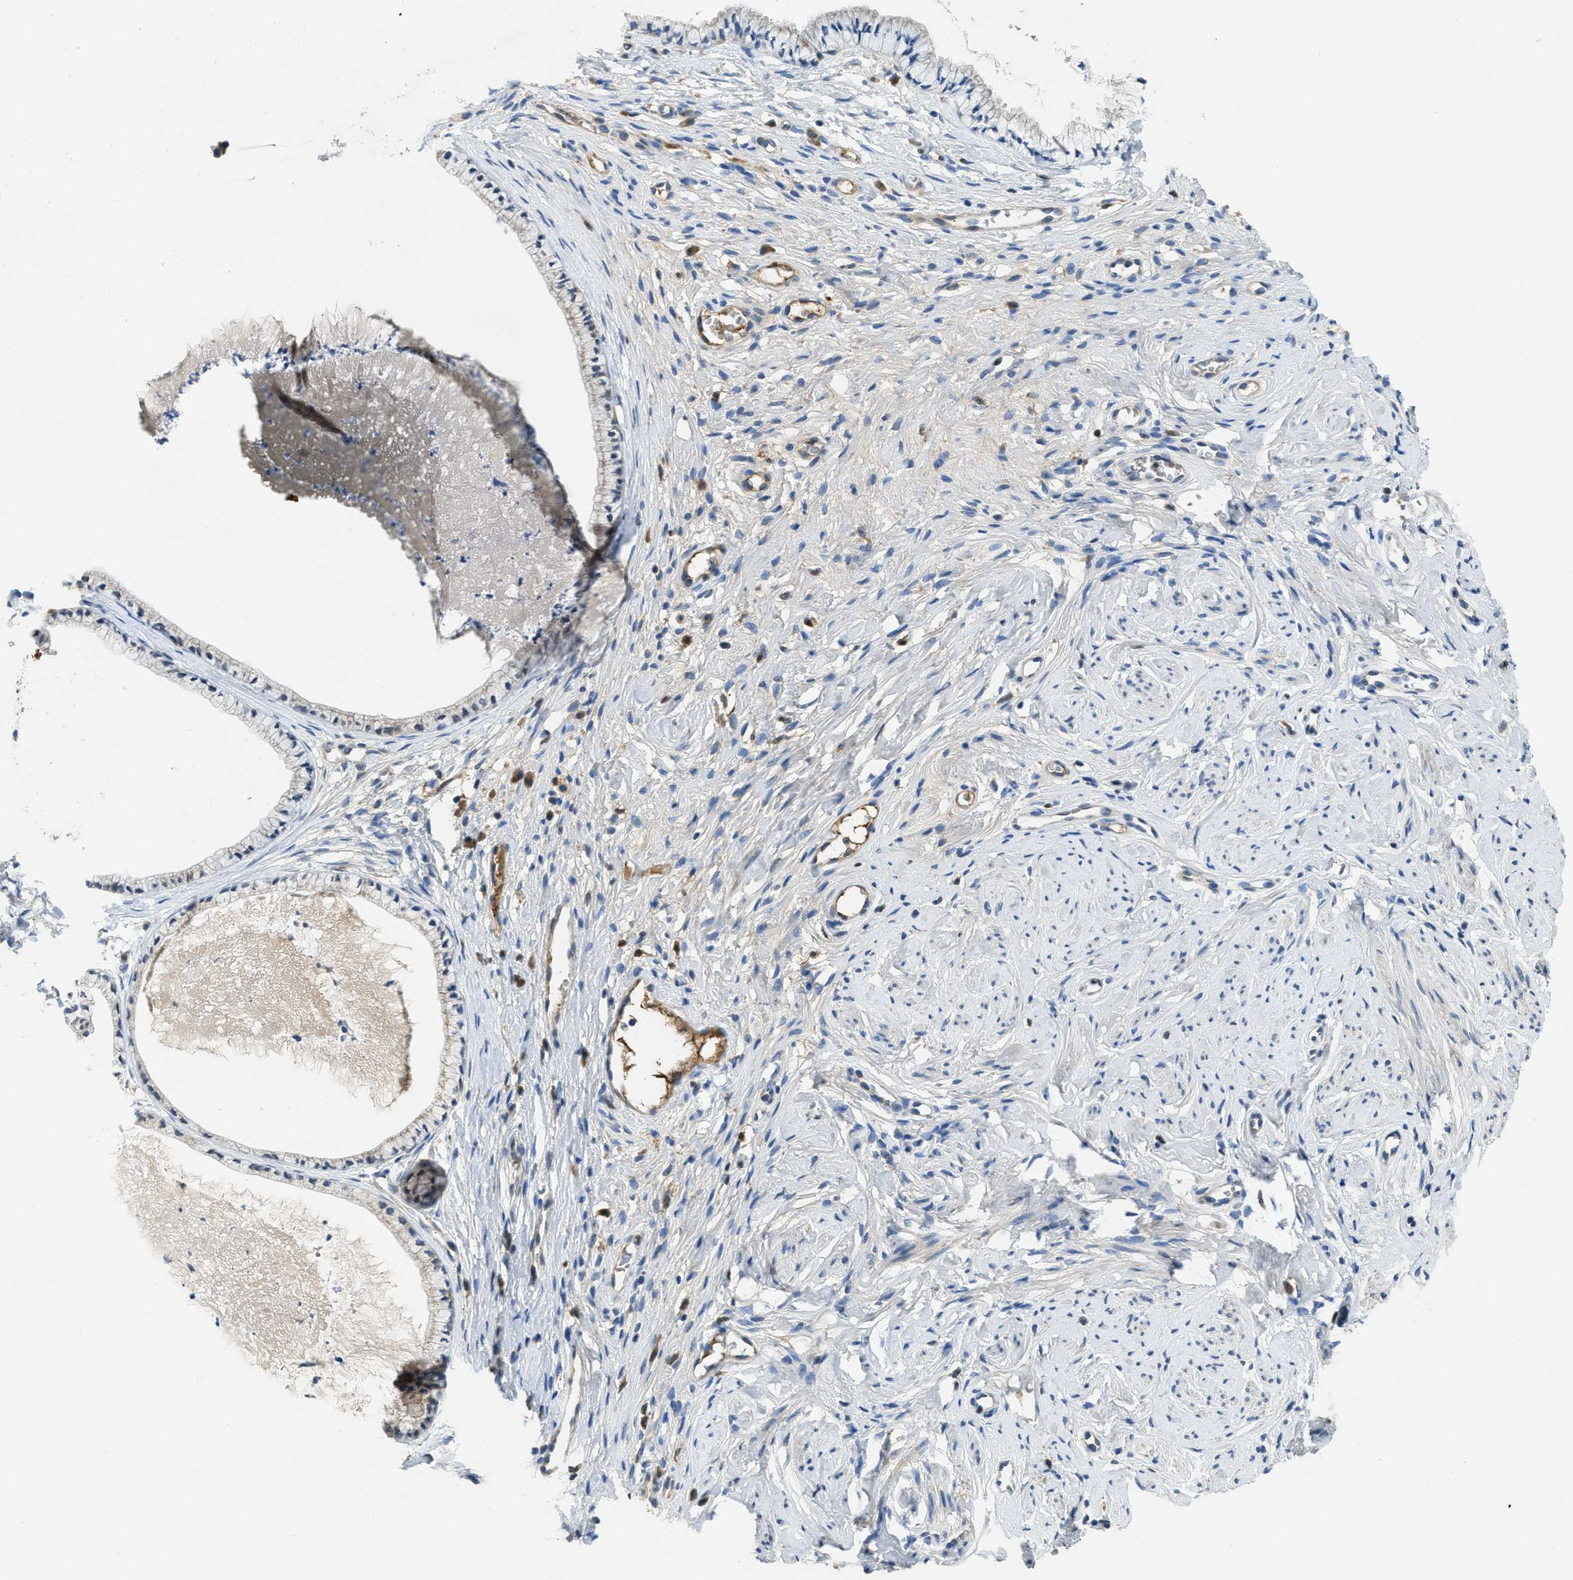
{"staining": {"intensity": "negative", "quantity": "none", "location": "none"}, "tissue": "cervix", "cell_type": "Glandular cells", "image_type": "normal", "snomed": [{"axis": "morphology", "description": "Normal tissue, NOS"}, {"axis": "topography", "description": "Cervix"}], "caption": "Glandular cells show no significant expression in benign cervix.", "gene": "MPDU1", "patient": {"sex": "female", "age": 77}}